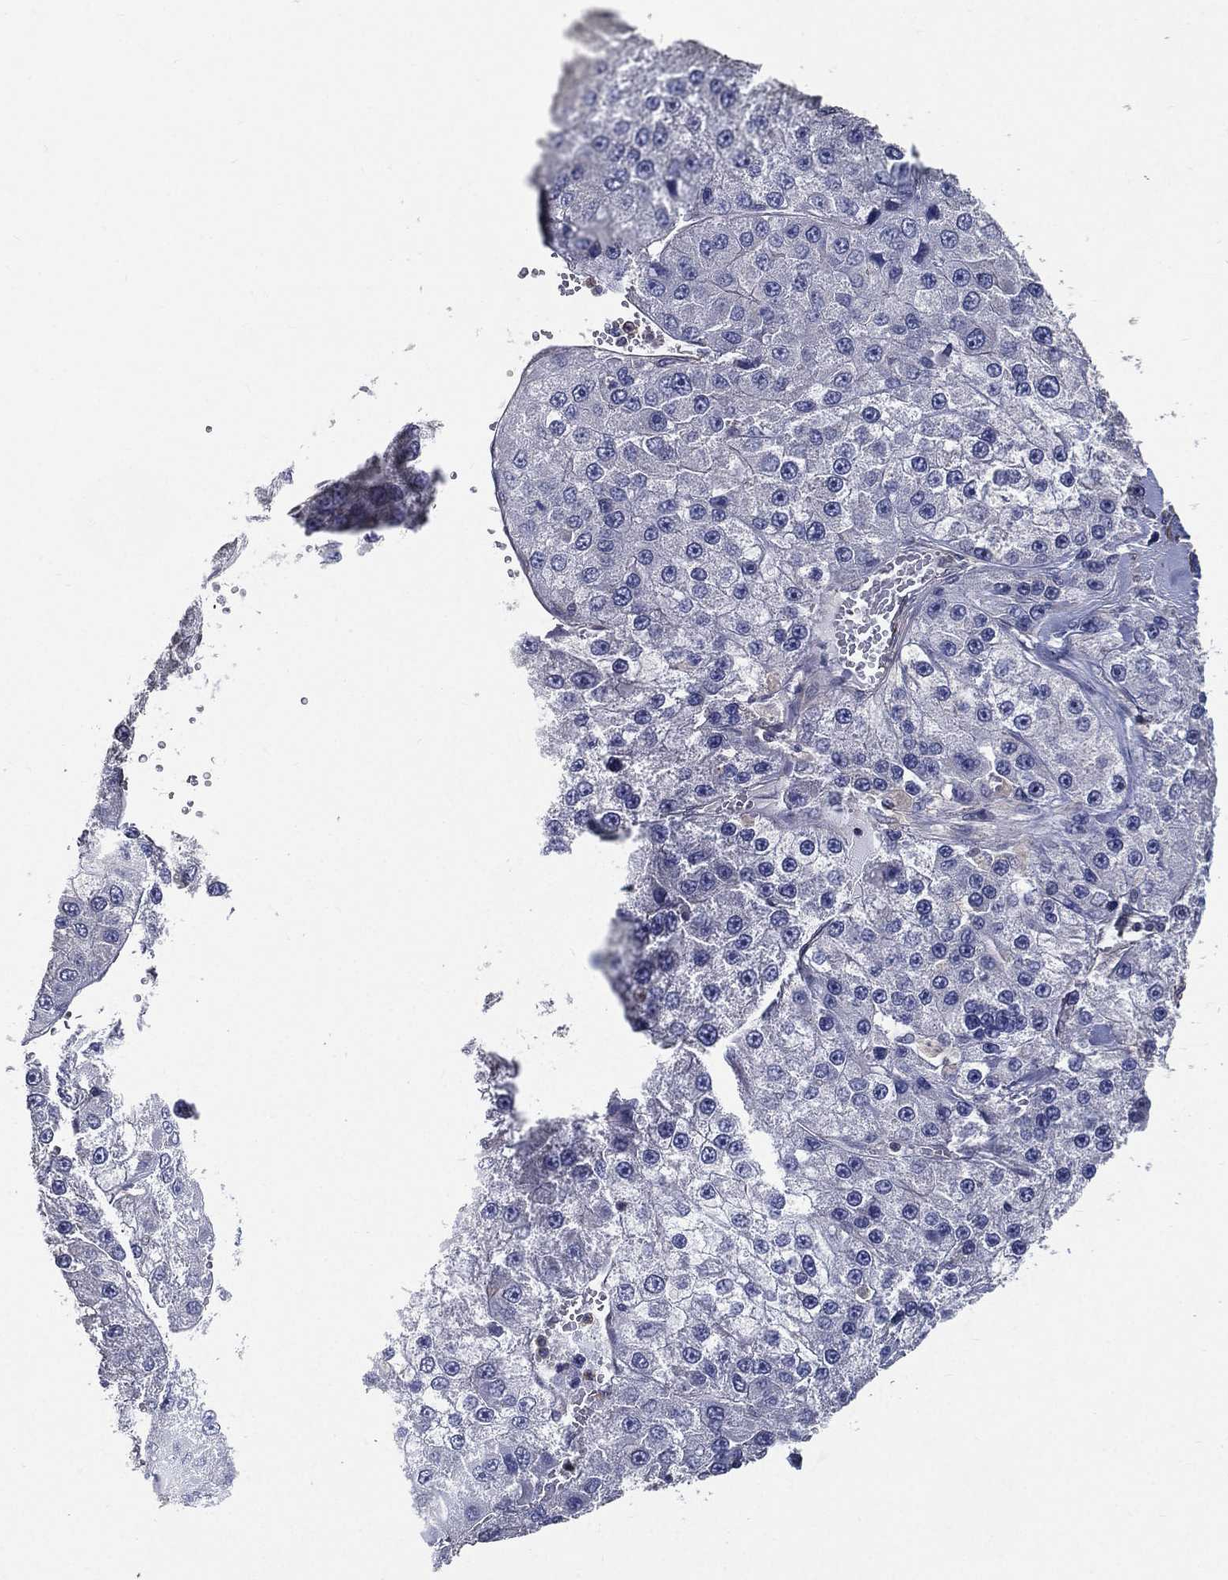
{"staining": {"intensity": "negative", "quantity": "none", "location": "none"}, "tissue": "liver cancer", "cell_type": "Tumor cells", "image_type": "cancer", "snomed": [{"axis": "morphology", "description": "Carcinoma, Hepatocellular, NOS"}, {"axis": "topography", "description": "Liver"}], "caption": "Immunohistochemical staining of human liver cancer (hepatocellular carcinoma) reveals no significant expression in tumor cells.", "gene": "SERPINB2", "patient": {"sex": "female", "age": 73}}